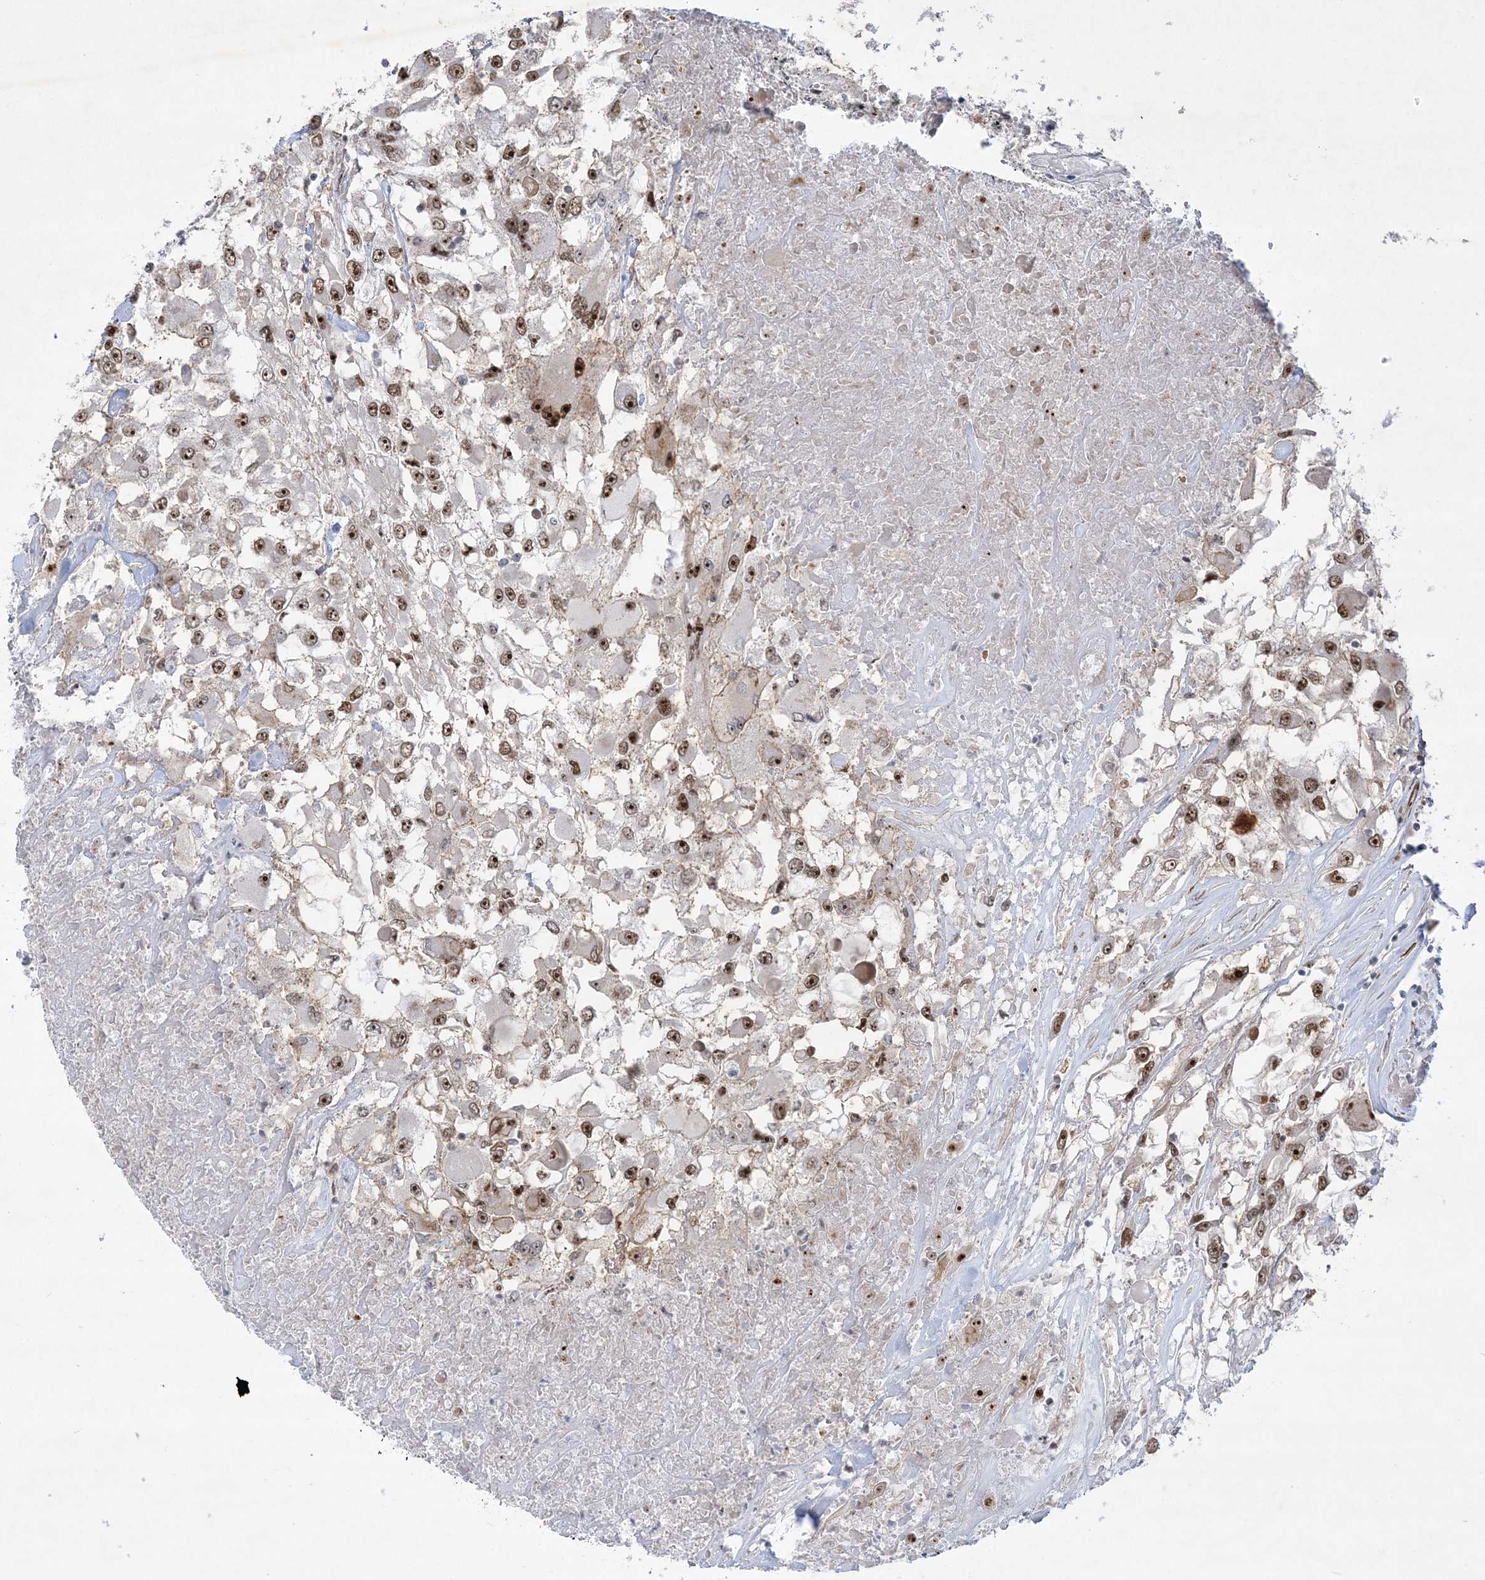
{"staining": {"intensity": "moderate", "quantity": ">75%", "location": "nuclear"}, "tissue": "renal cancer", "cell_type": "Tumor cells", "image_type": "cancer", "snomed": [{"axis": "morphology", "description": "Adenocarcinoma, NOS"}, {"axis": "topography", "description": "Kidney"}], "caption": "Moderate nuclear protein positivity is seen in about >75% of tumor cells in adenocarcinoma (renal). Nuclei are stained in blue.", "gene": "NPM3", "patient": {"sex": "female", "age": 52}}